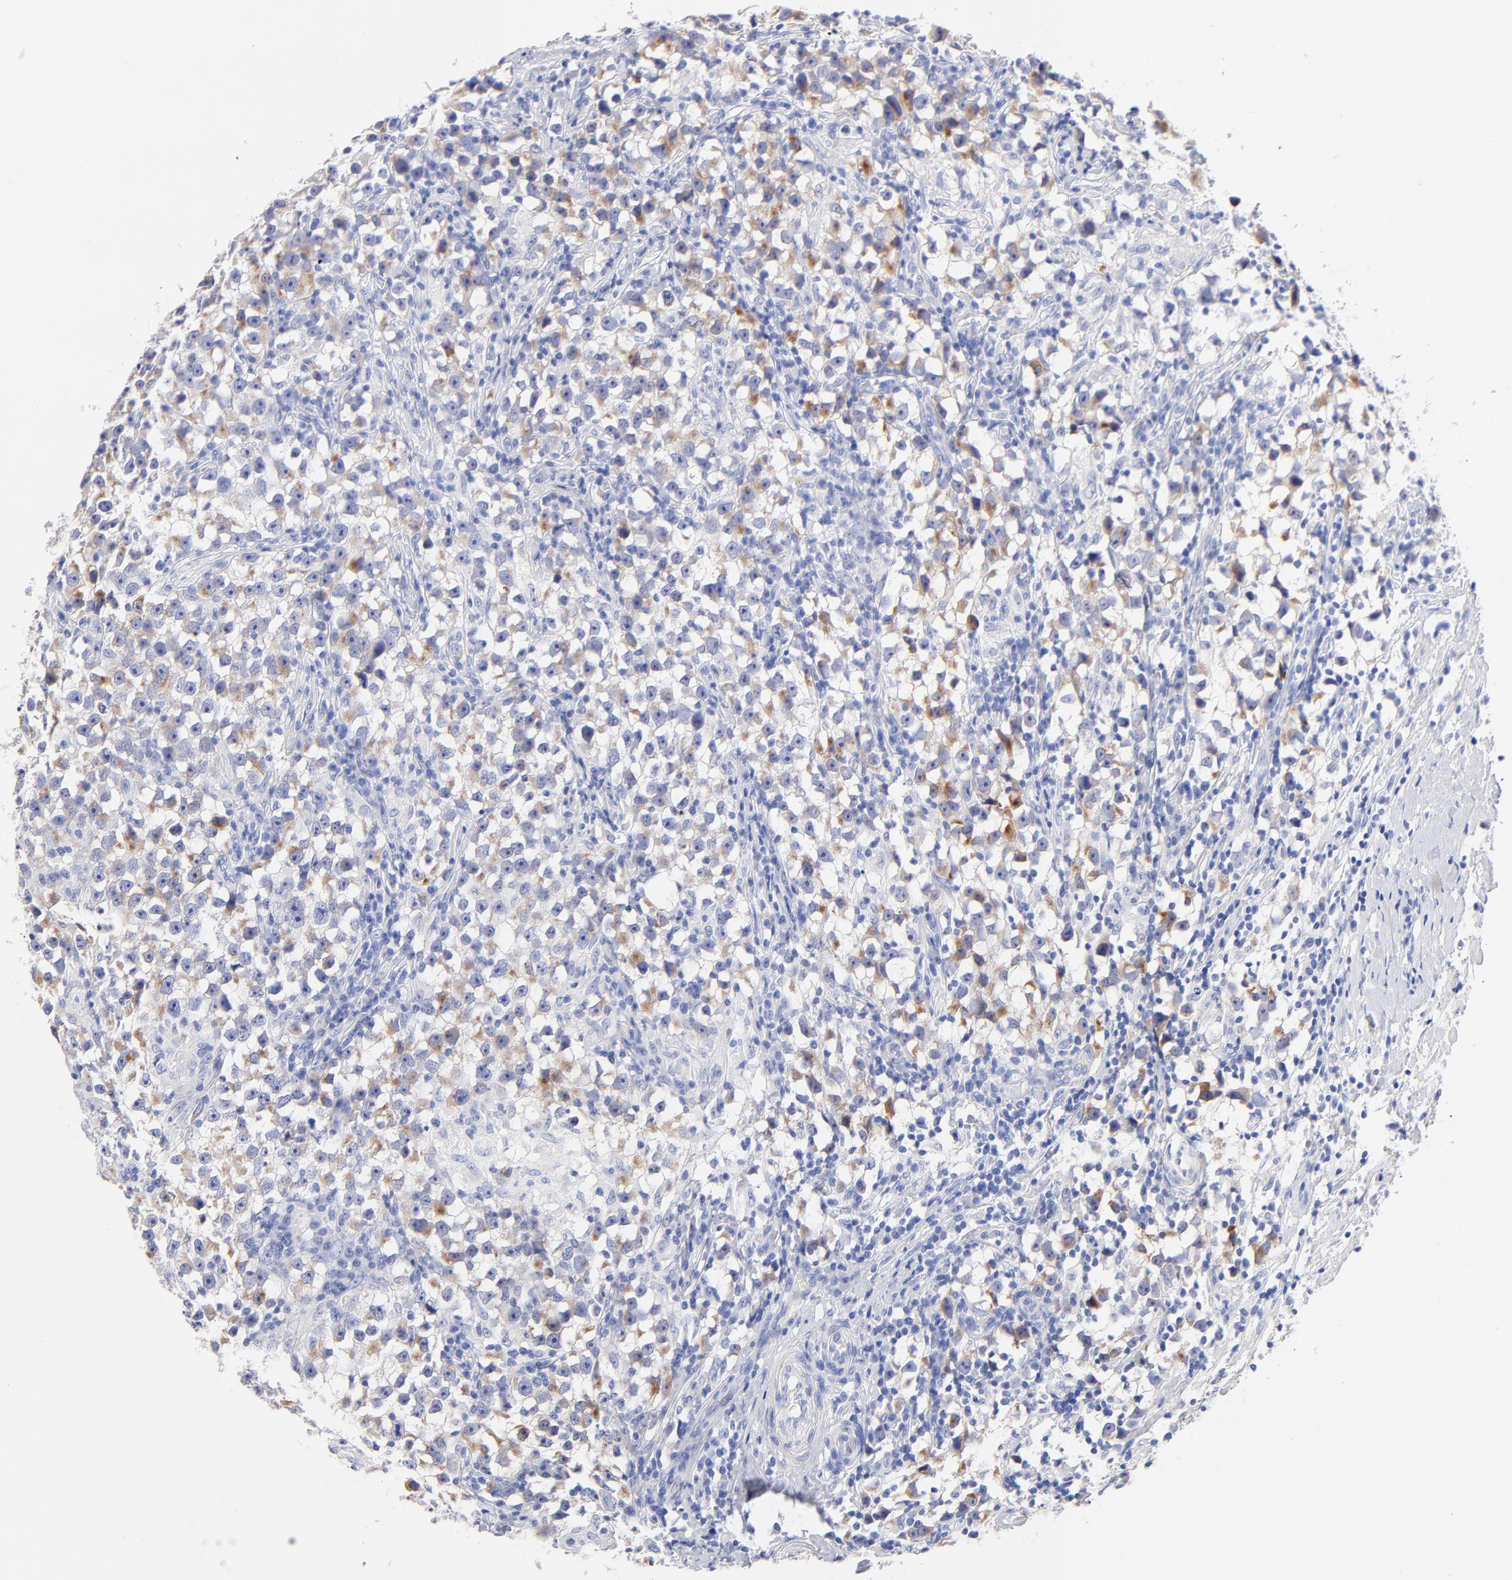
{"staining": {"intensity": "moderate", "quantity": "25%-75%", "location": "cytoplasmic/membranous"}, "tissue": "testis cancer", "cell_type": "Tumor cells", "image_type": "cancer", "snomed": [{"axis": "morphology", "description": "Seminoma, NOS"}, {"axis": "topography", "description": "Testis"}], "caption": "A brown stain highlights moderate cytoplasmic/membranous staining of a protein in testis cancer tumor cells. The staining was performed using DAB to visualize the protein expression in brown, while the nuclei were stained in blue with hematoxylin (Magnification: 20x).", "gene": "C1QTNF6", "patient": {"sex": "male", "age": 33}}